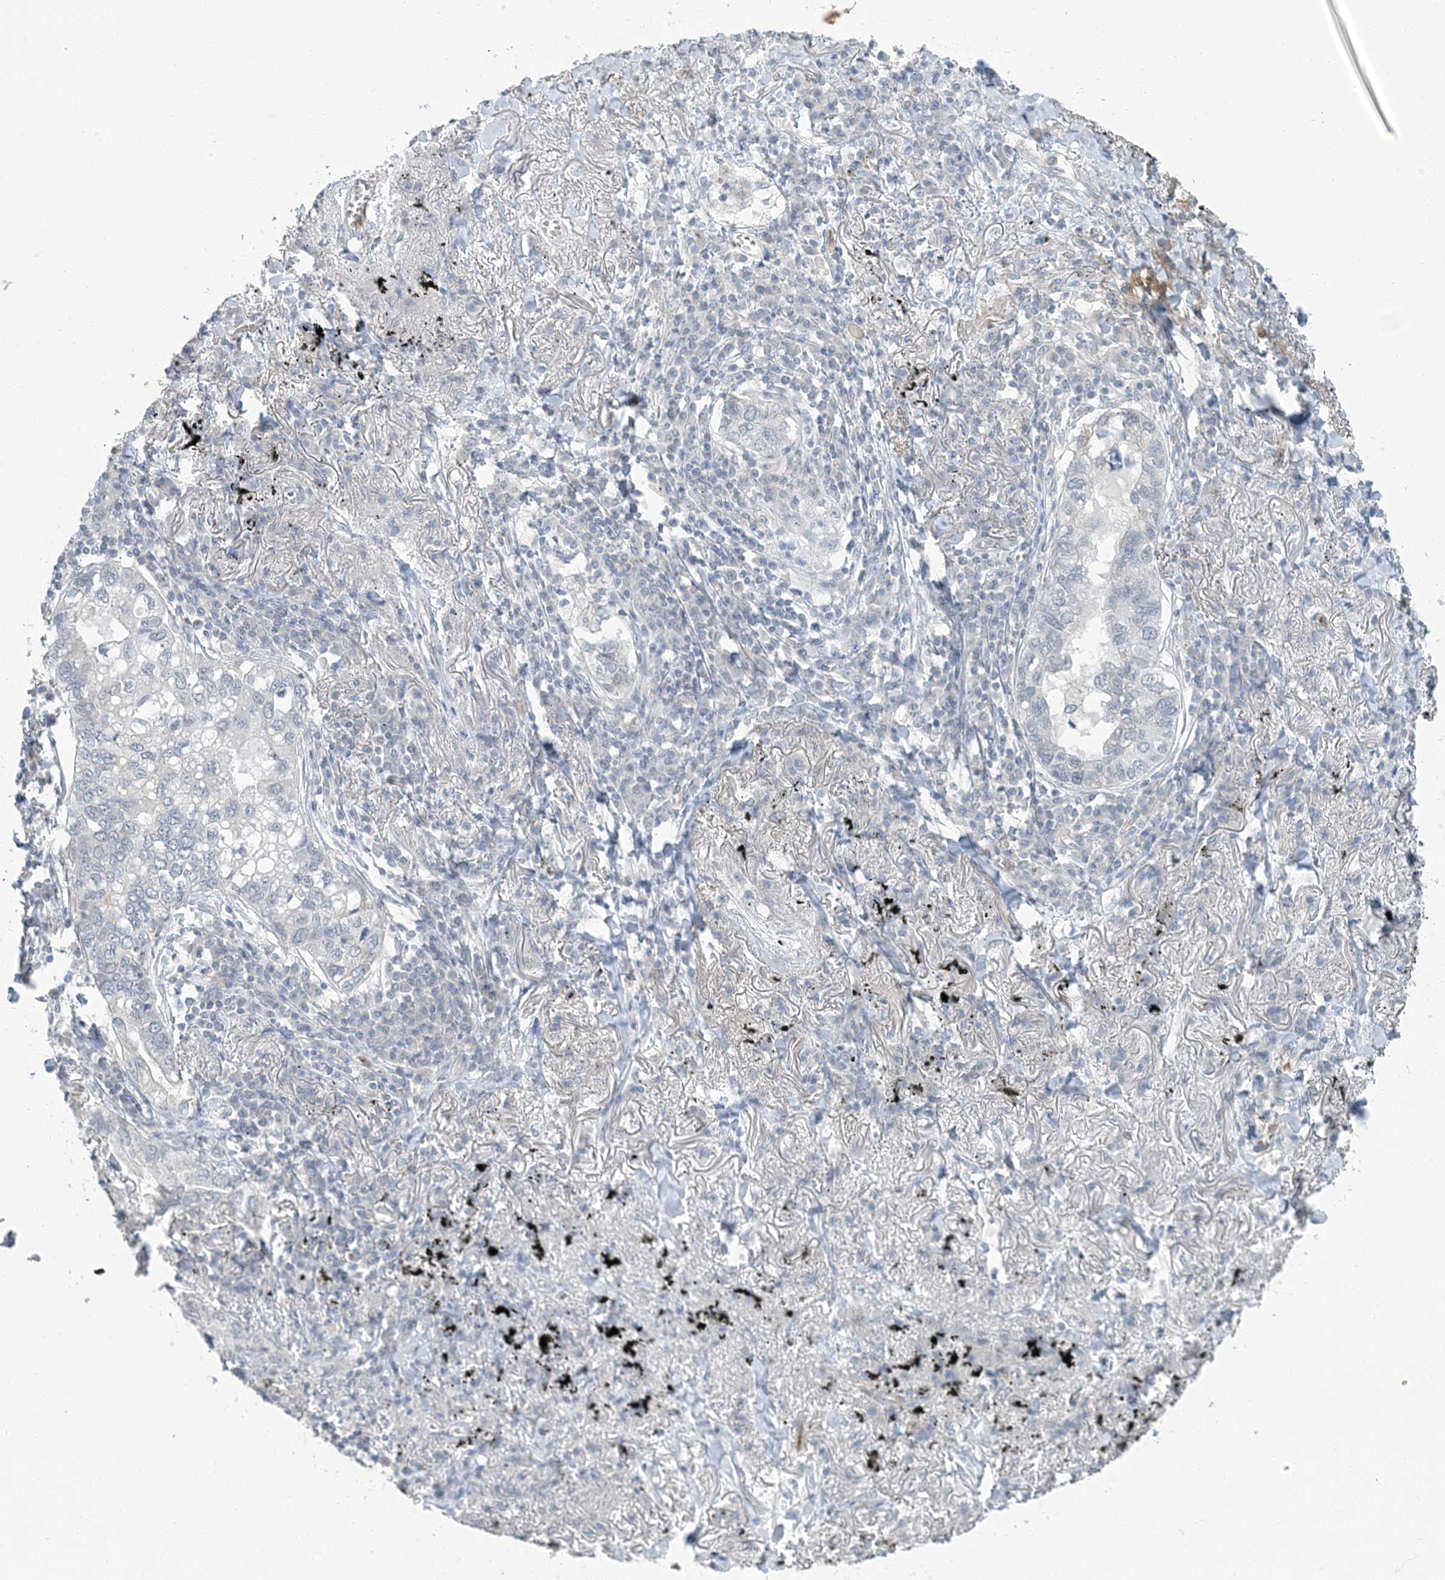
{"staining": {"intensity": "negative", "quantity": "none", "location": "none"}, "tissue": "lung cancer", "cell_type": "Tumor cells", "image_type": "cancer", "snomed": [{"axis": "morphology", "description": "Adenocarcinoma, NOS"}, {"axis": "topography", "description": "Lung"}], "caption": "The image shows no significant staining in tumor cells of lung adenocarcinoma. (DAB immunohistochemistry visualized using brightfield microscopy, high magnification).", "gene": "EPHA4", "patient": {"sex": "male", "age": 65}}